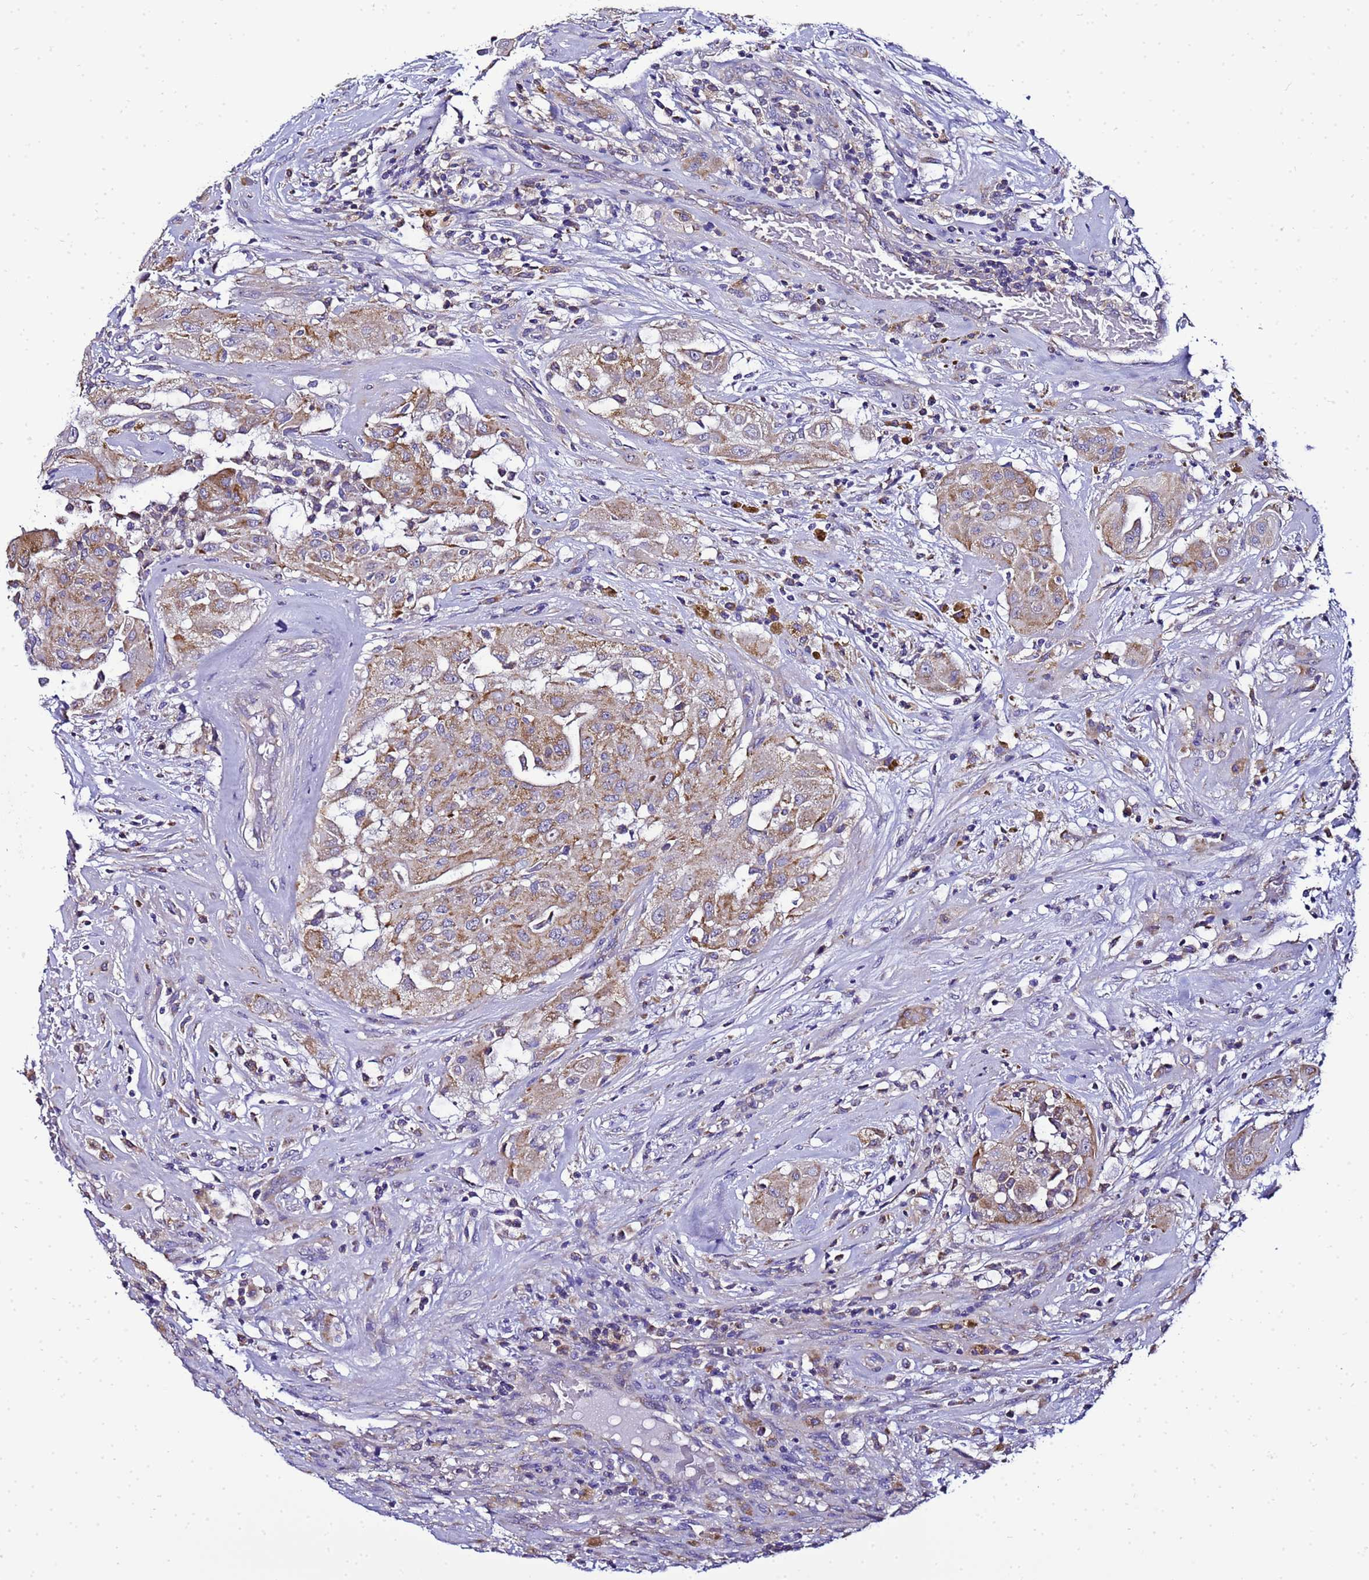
{"staining": {"intensity": "moderate", "quantity": "25%-75%", "location": "cytoplasmic/membranous"}, "tissue": "thyroid cancer", "cell_type": "Tumor cells", "image_type": "cancer", "snomed": [{"axis": "morphology", "description": "Papillary adenocarcinoma, NOS"}, {"axis": "topography", "description": "Thyroid gland"}], "caption": "Thyroid cancer (papillary adenocarcinoma) stained for a protein demonstrates moderate cytoplasmic/membranous positivity in tumor cells.", "gene": "HIGD2A", "patient": {"sex": "female", "age": 59}}